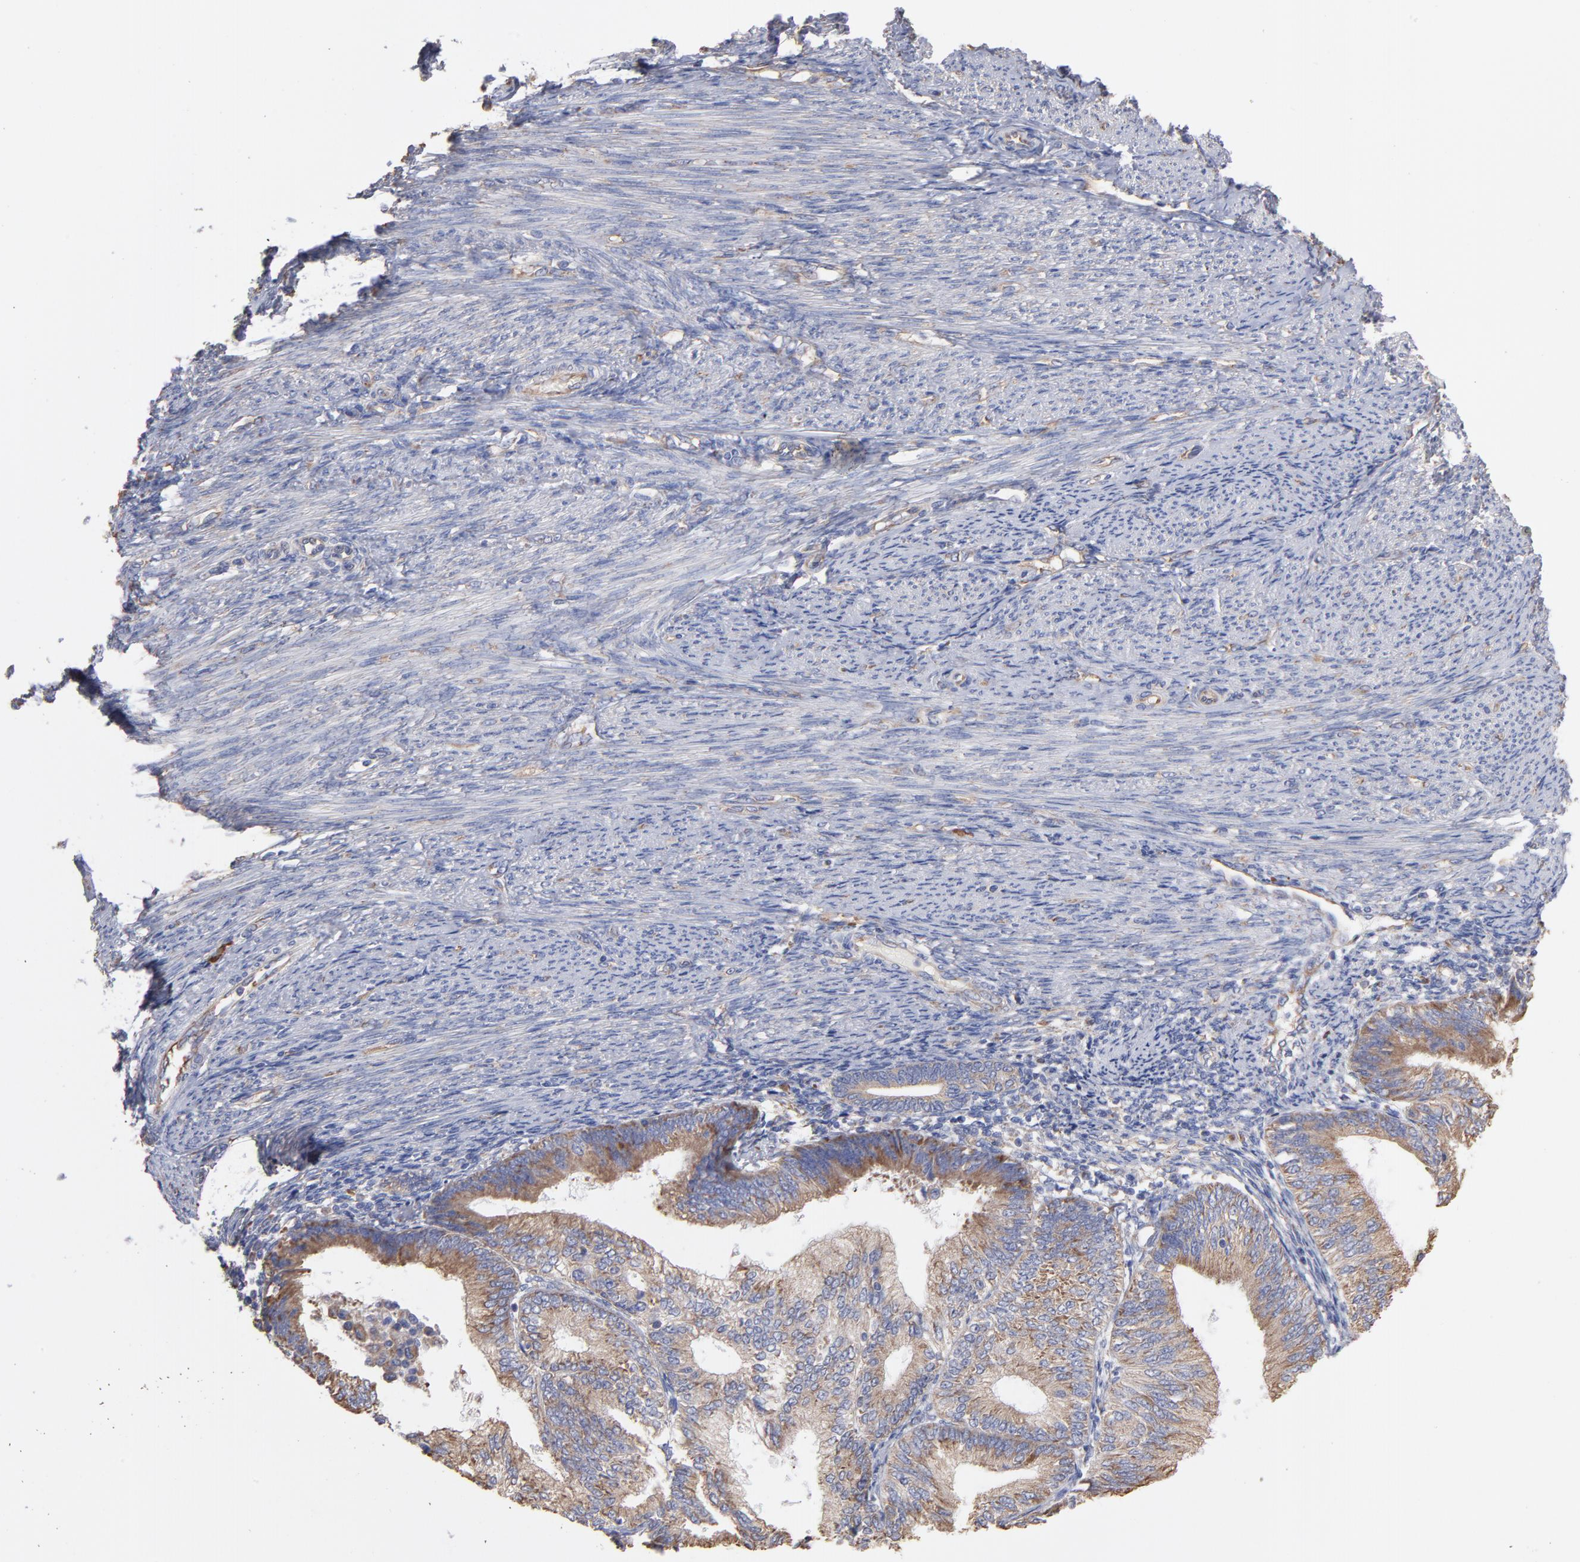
{"staining": {"intensity": "weak", "quantity": ">75%", "location": "cytoplasmic/membranous"}, "tissue": "endometrial cancer", "cell_type": "Tumor cells", "image_type": "cancer", "snomed": [{"axis": "morphology", "description": "Adenocarcinoma, NOS"}, {"axis": "topography", "description": "Endometrium"}], "caption": "Weak cytoplasmic/membranous positivity for a protein is present in approximately >75% of tumor cells of adenocarcinoma (endometrial) using immunohistochemistry.", "gene": "RPL9", "patient": {"sex": "female", "age": 55}}